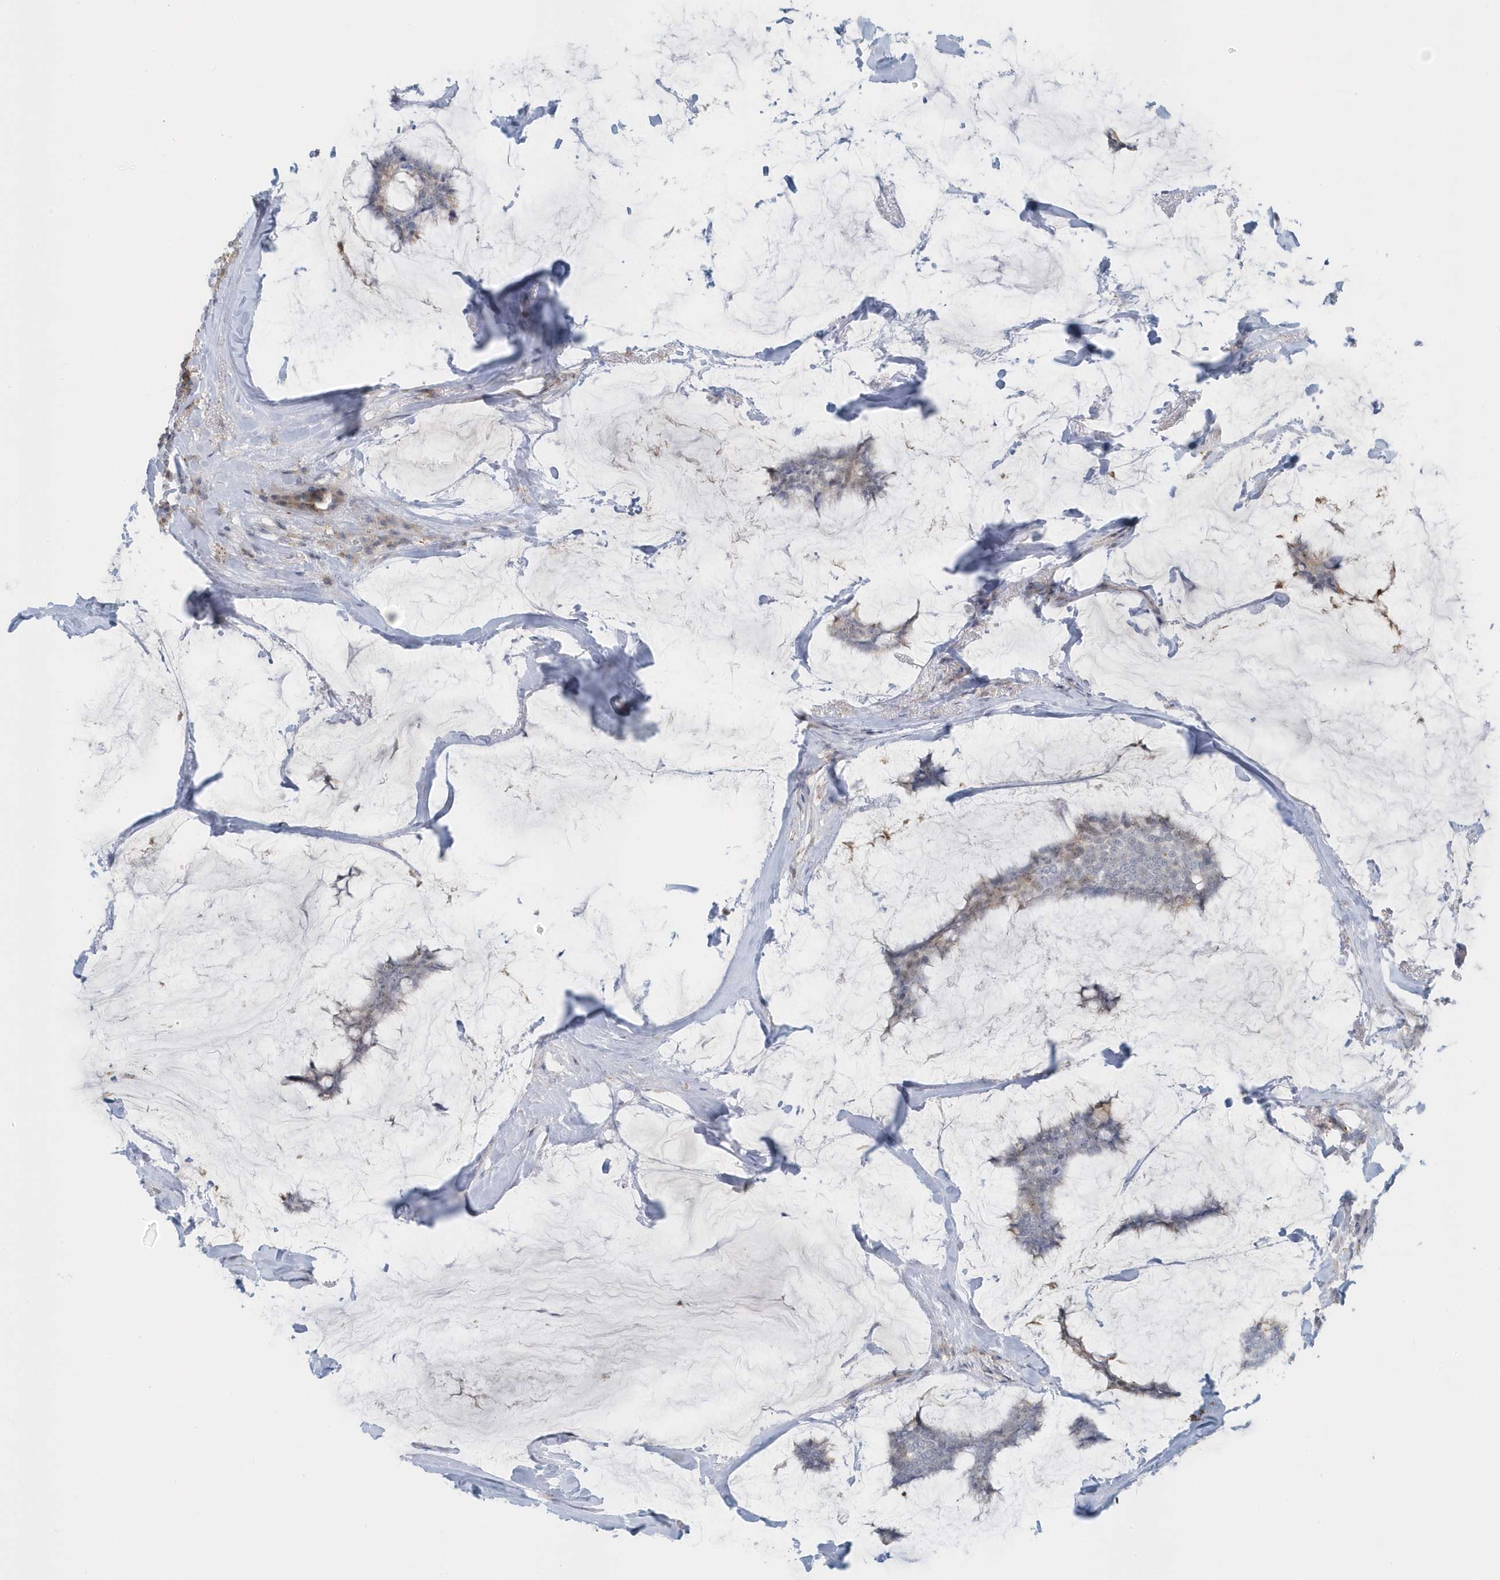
{"staining": {"intensity": "weak", "quantity": "<25%", "location": "cytoplasmic/membranous"}, "tissue": "breast cancer", "cell_type": "Tumor cells", "image_type": "cancer", "snomed": [{"axis": "morphology", "description": "Duct carcinoma"}, {"axis": "topography", "description": "Breast"}], "caption": "Protein analysis of breast cancer shows no significant positivity in tumor cells.", "gene": "CACNB2", "patient": {"sex": "female", "age": 93}}